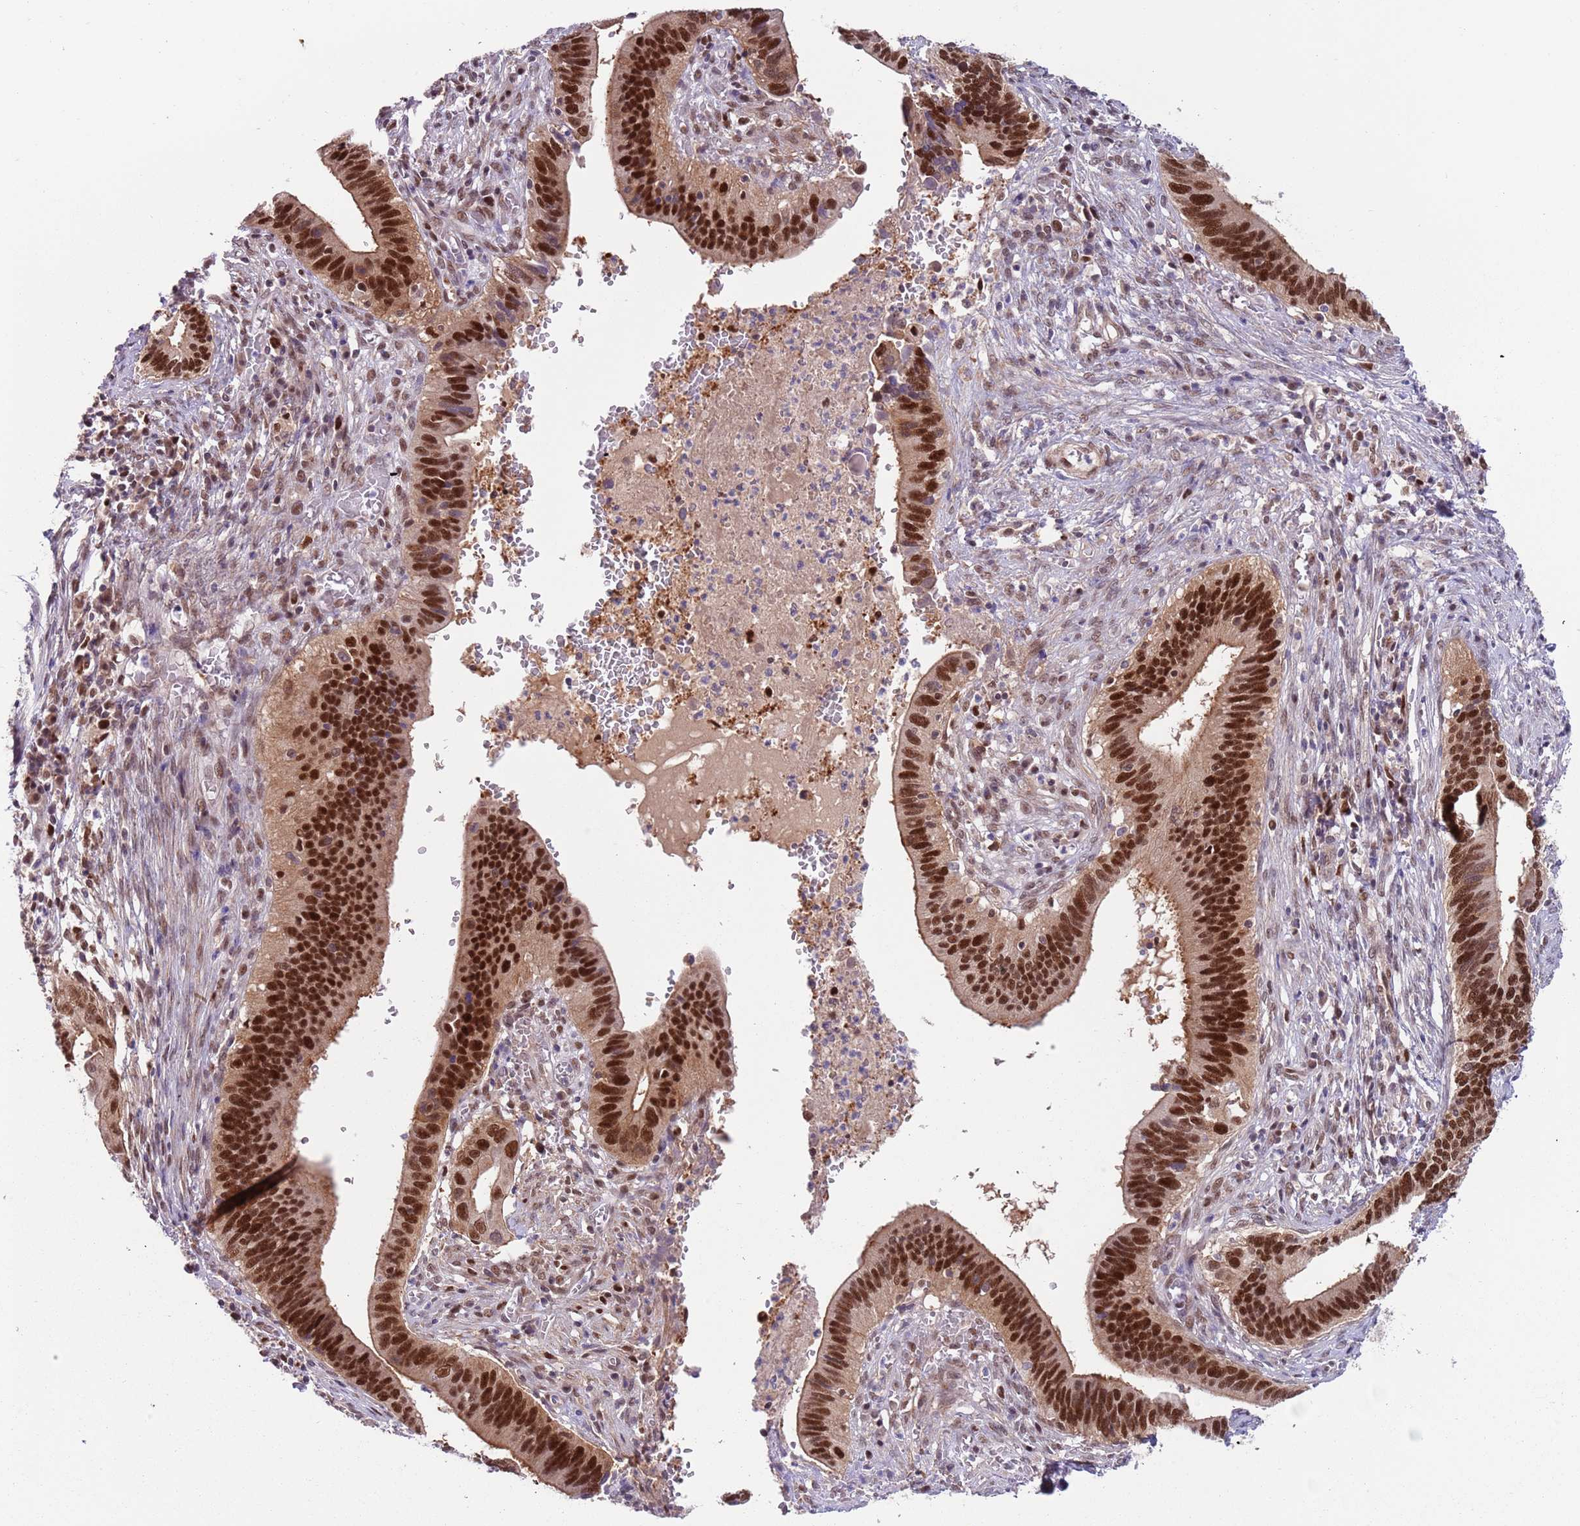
{"staining": {"intensity": "strong", "quantity": ">75%", "location": "nuclear"}, "tissue": "cervical cancer", "cell_type": "Tumor cells", "image_type": "cancer", "snomed": [{"axis": "morphology", "description": "Adenocarcinoma, NOS"}, {"axis": "topography", "description": "Cervix"}], "caption": "IHC histopathology image of human cervical adenocarcinoma stained for a protein (brown), which reveals high levels of strong nuclear positivity in about >75% of tumor cells.", "gene": "RMND5B", "patient": {"sex": "female", "age": 42}}